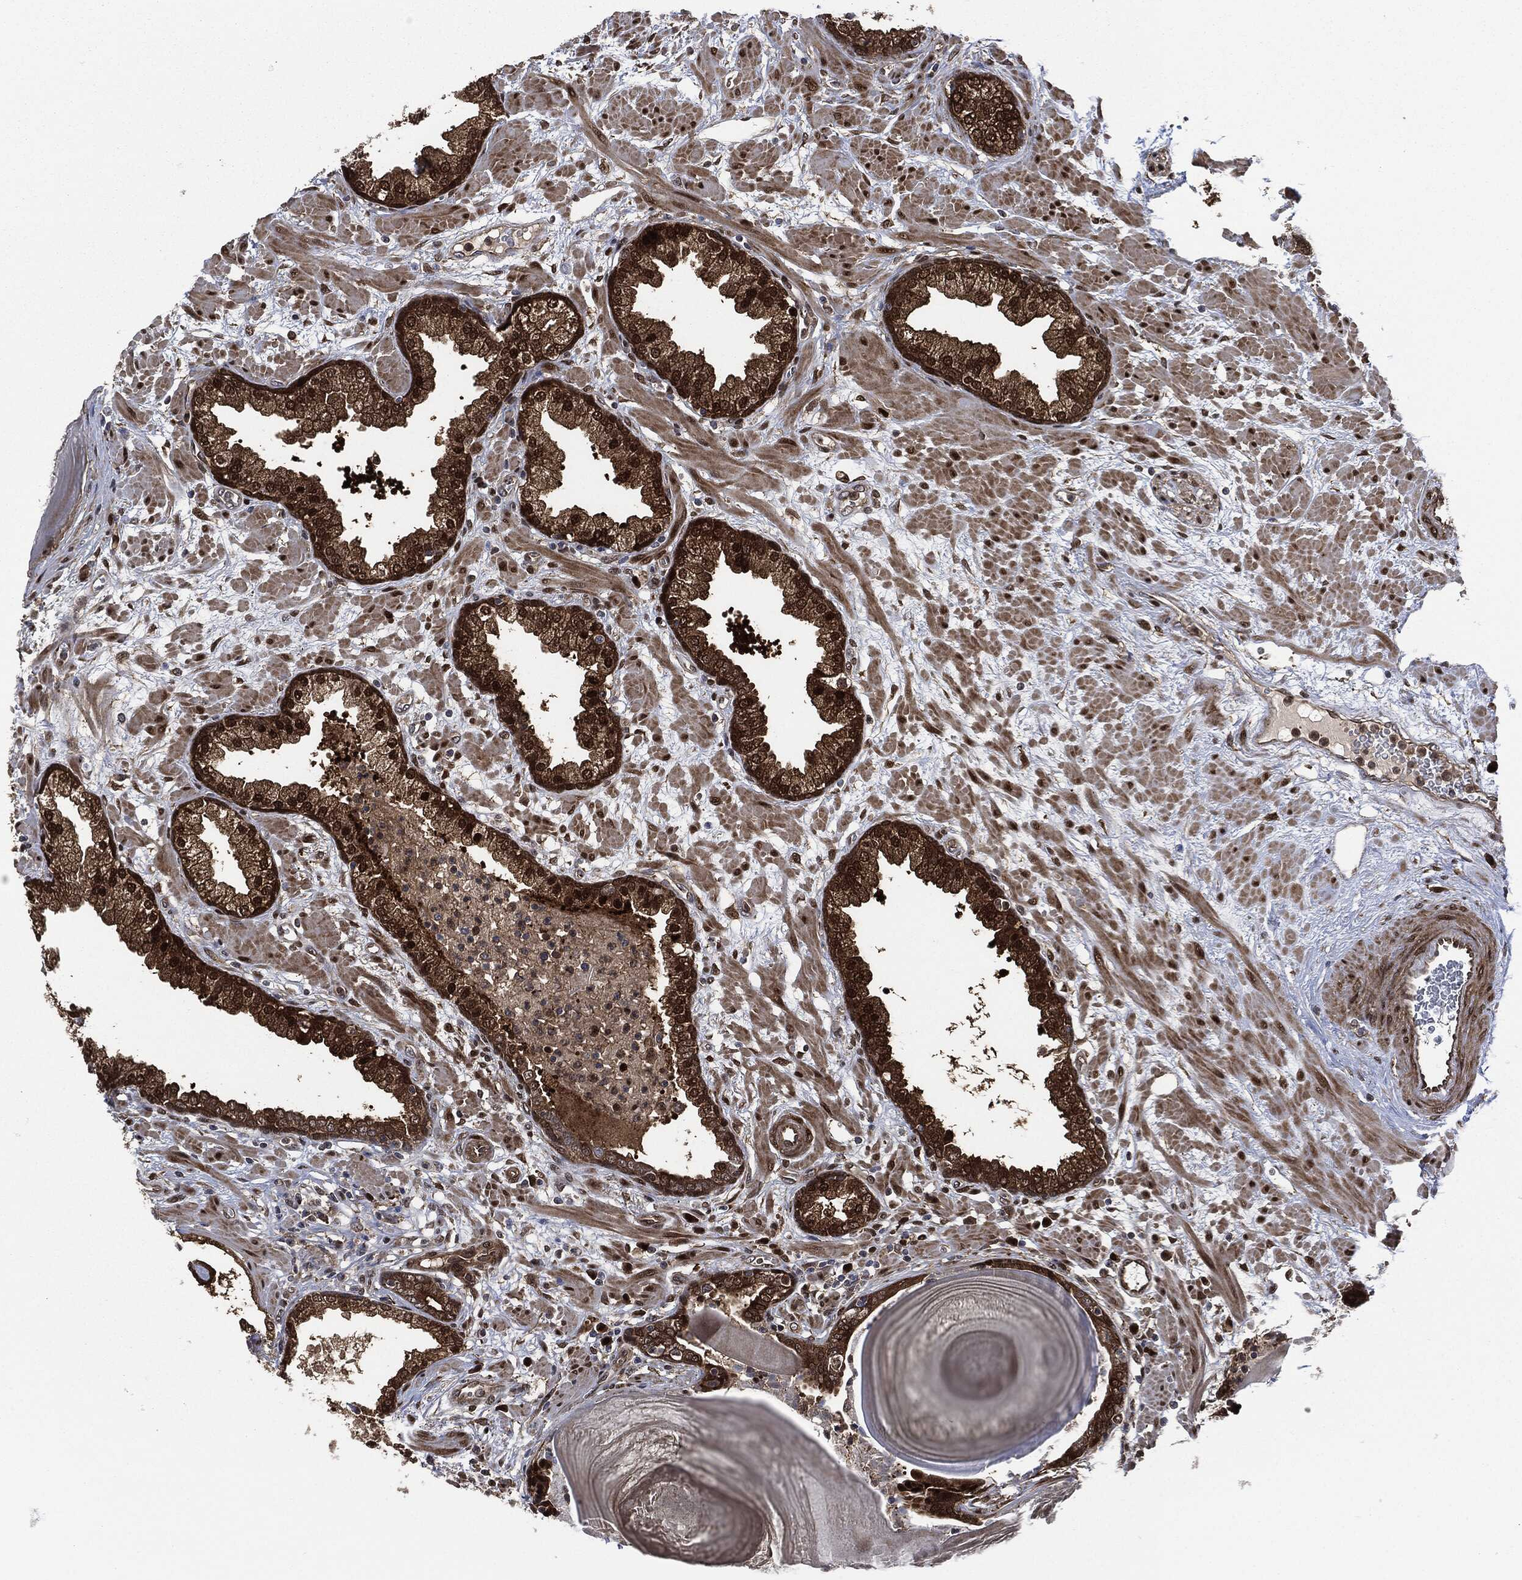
{"staining": {"intensity": "strong", "quantity": ">75%", "location": "cytoplasmic/membranous,nuclear"}, "tissue": "prostate", "cell_type": "Glandular cells", "image_type": "normal", "snomed": [{"axis": "morphology", "description": "Normal tissue, NOS"}, {"axis": "topography", "description": "Prostate"}], "caption": "Protein staining of unremarkable prostate shows strong cytoplasmic/membranous,nuclear positivity in about >75% of glandular cells. The protein of interest is stained brown, and the nuclei are stained in blue (DAB (3,3'-diaminobenzidine) IHC with brightfield microscopy, high magnification).", "gene": "DCTN1", "patient": {"sex": "male", "age": 63}}